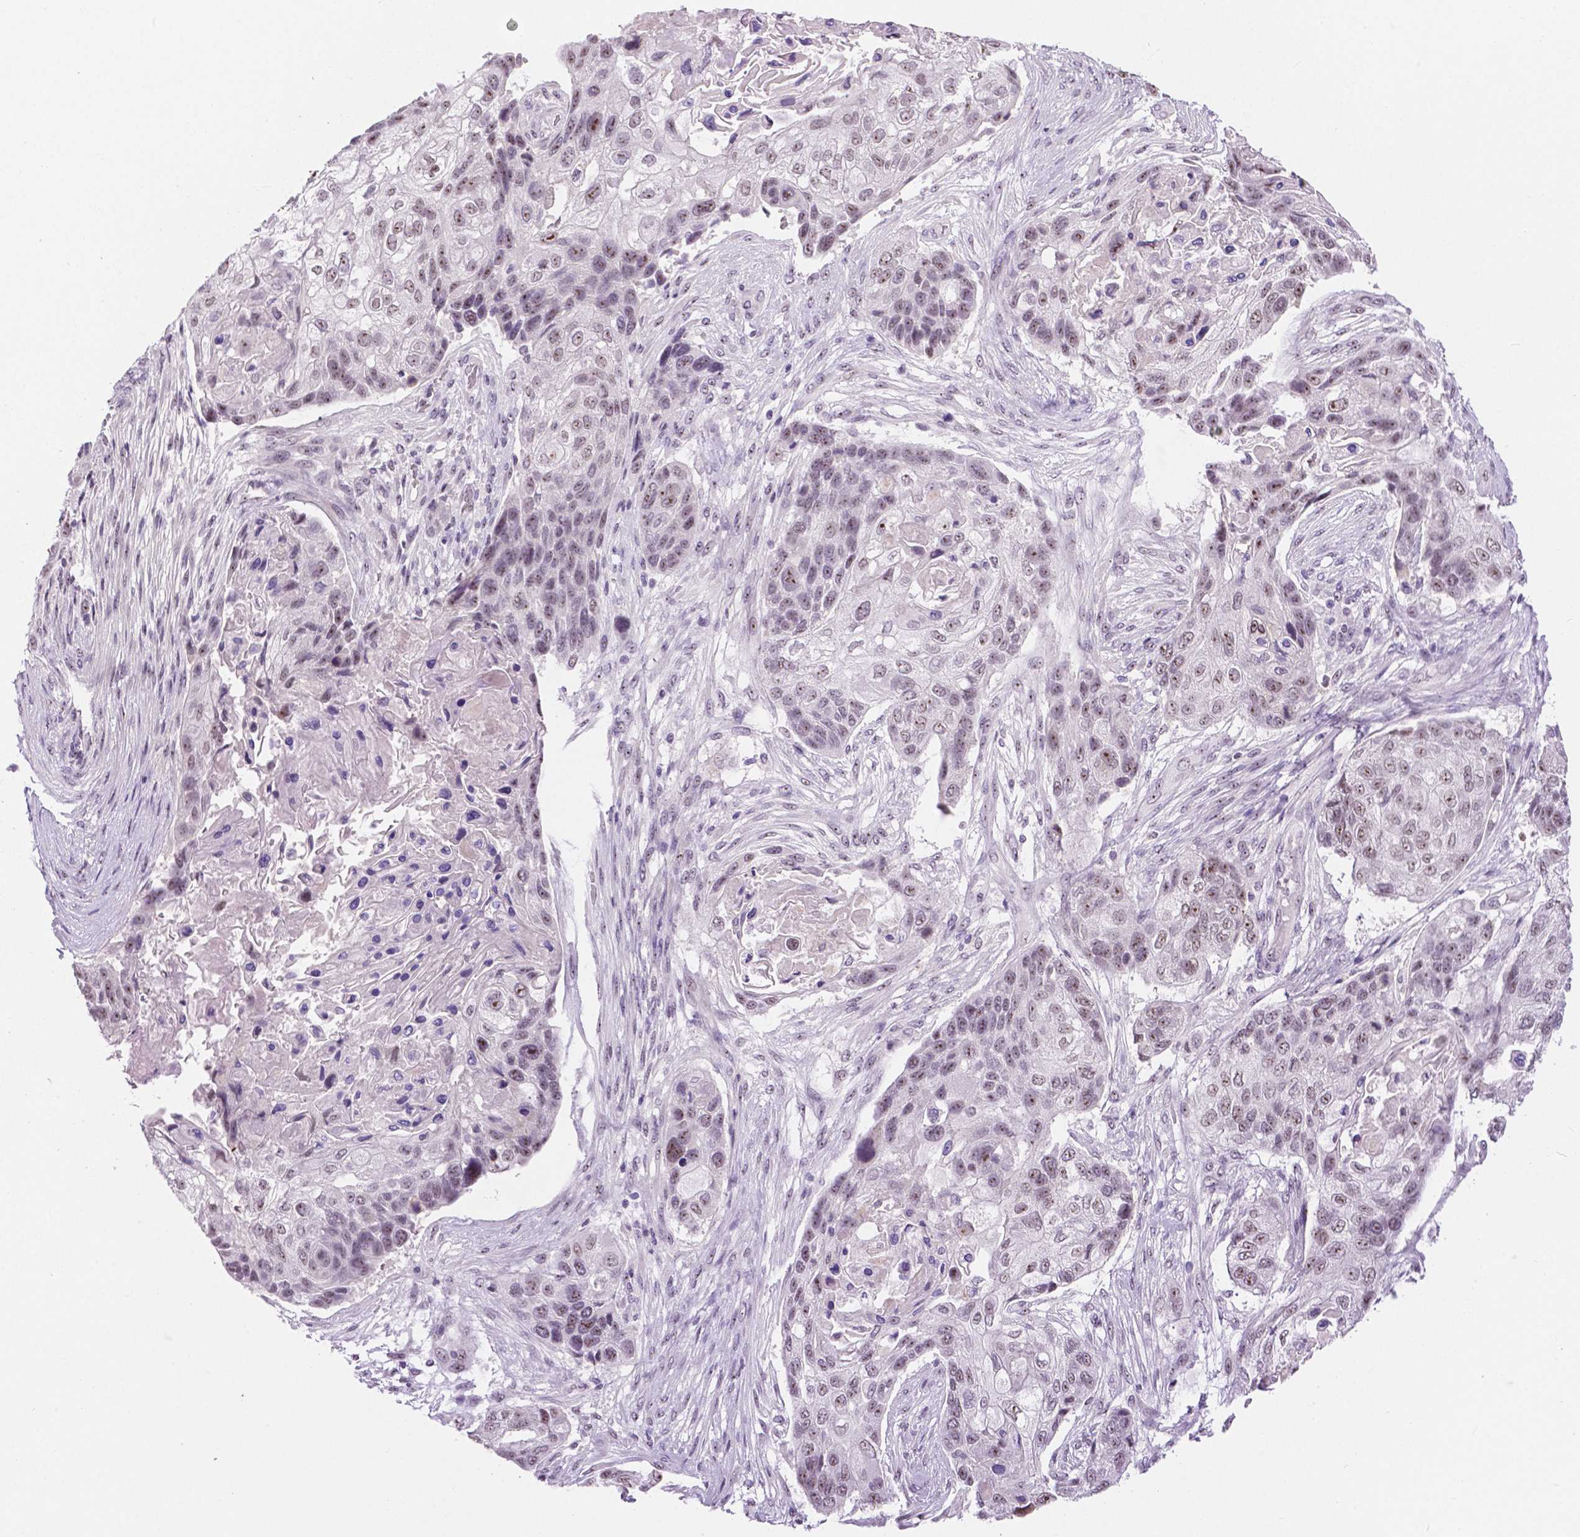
{"staining": {"intensity": "weak", "quantity": ">75%", "location": "nuclear"}, "tissue": "lung cancer", "cell_type": "Tumor cells", "image_type": "cancer", "snomed": [{"axis": "morphology", "description": "Squamous cell carcinoma, NOS"}, {"axis": "topography", "description": "Lung"}], "caption": "Lung cancer (squamous cell carcinoma) tissue displays weak nuclear expression in approximately >75% of tumor cells, visualized by immunohistochemistry.", "gene": "NHP2", "patient": {"sex": "male", "age": 69}}